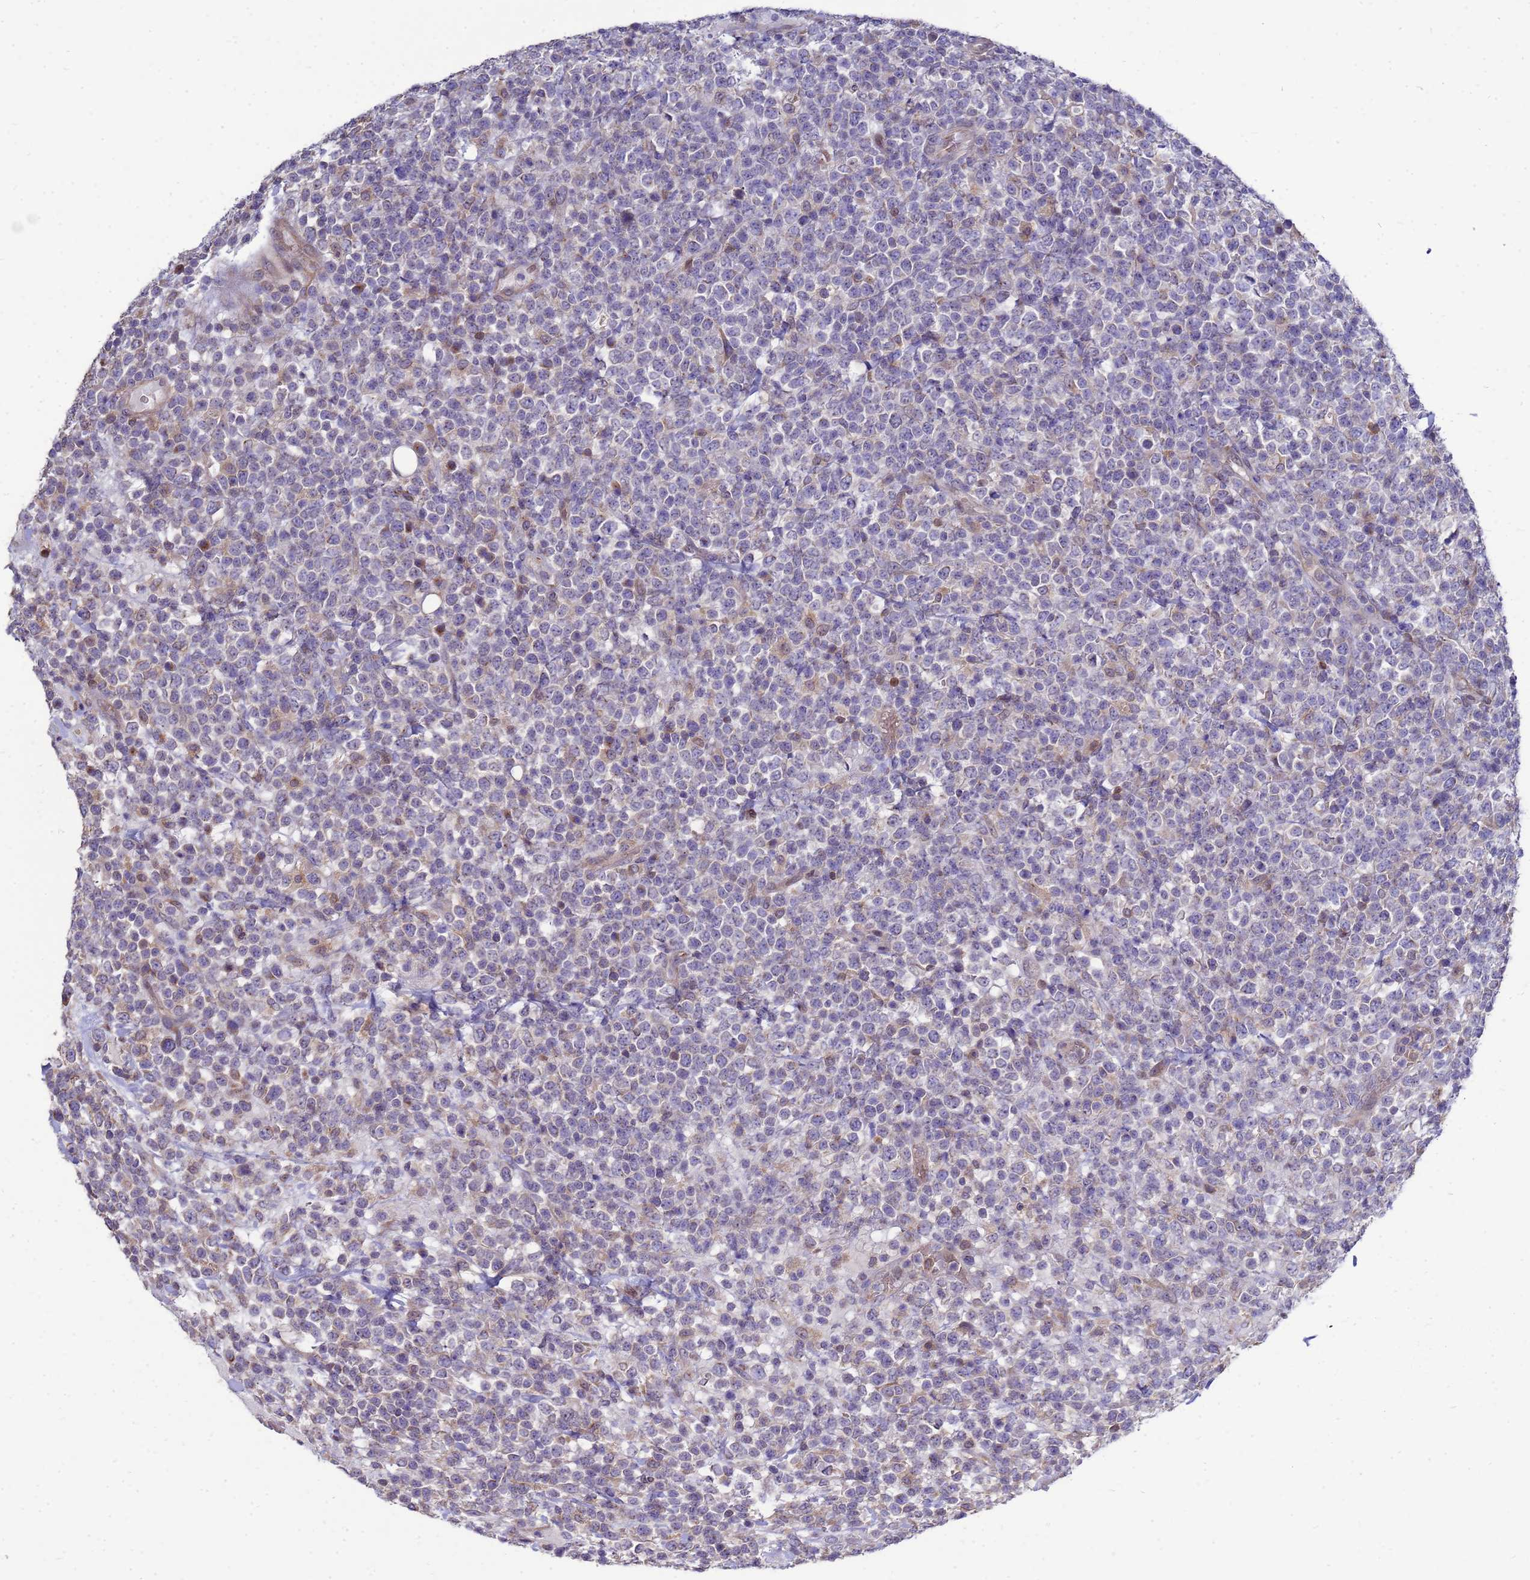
{"staining": {"intensity": "moderate", "quantity": "<25%", "location": "cytoplasmic/membranous,nuclear"}, "tissue": "lymphoma", "cell_type": "Tumor cells", "image_type": "cancer", "snomed": [{"axis": "morphology", "description": "Malignant lymphoma, non-Hodgkin's type, High grade"}, {"axis": "topography", "description": "Colon"}], "caption": "There is low levels of moderate cytoplasmic/membranous and nuclear expression in tumor cells of lymphoma, as demonstrated by immunohistochemical staining (brown color).", "gene": "EIF4EBP3", "patient": {"sex": "female", "age": 53}}